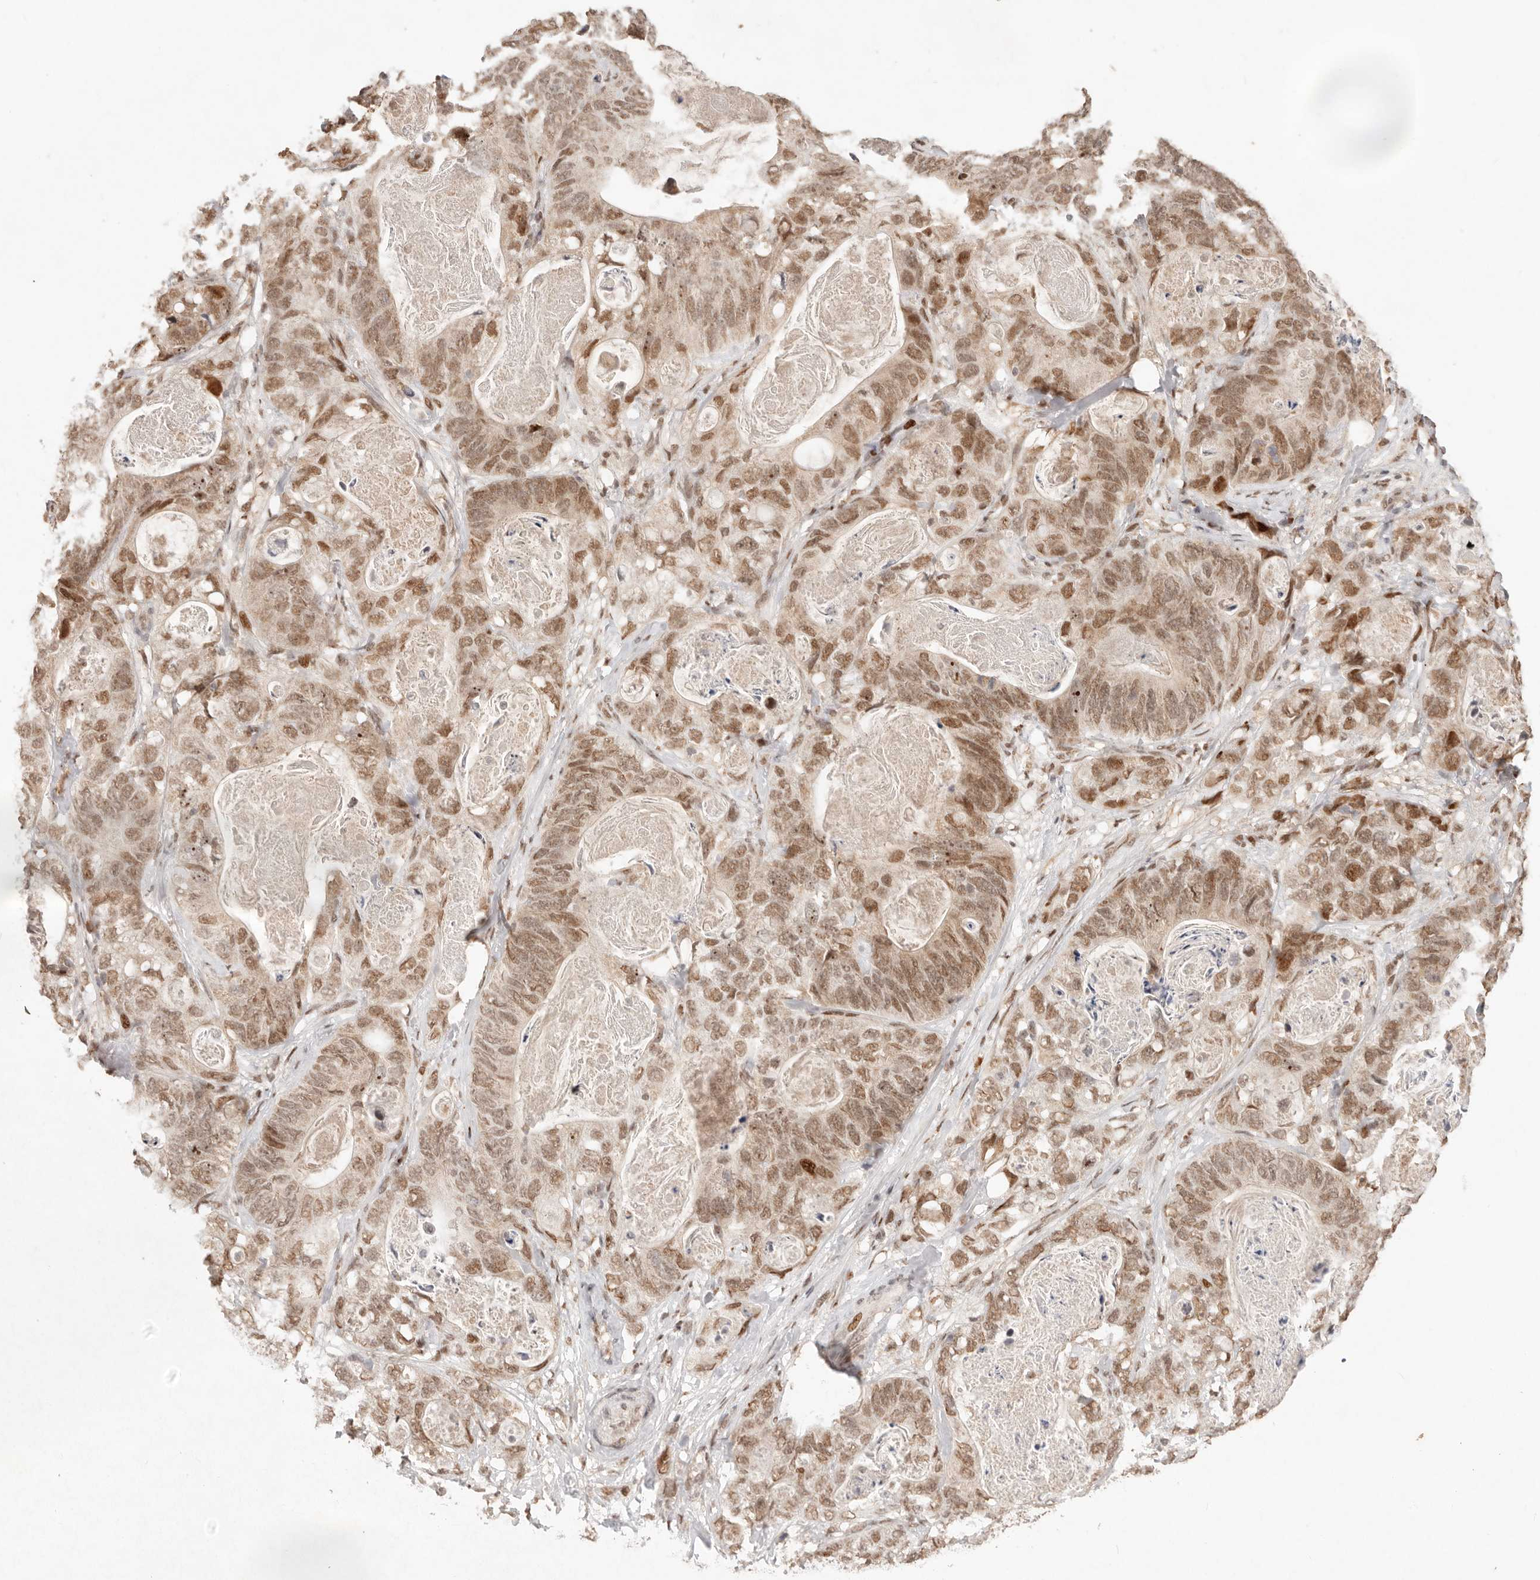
{"staining": {"intensity": "moderate", "quantity": ">75%", "location": "nuclear"}, "tissue": "stomach cancer", "cell_type": "Tumor cells", "image_type": "cancer", "snomed": [{"axis": "morphology", "description": "Normal tissue, NOS"}, {"axis": "morphology", "description": "Adenocarcinoma, NOS"}, {"axis": "topography", "description": "Stomach"}], "caption": "Immunohistochemical staining of human stomach adenocarcinoma shows moderate nuclear protein positivity in approximately >75% of tumor cells.", "gene": "NPAS2", "patient": {"sex": "female", "age": 89}}